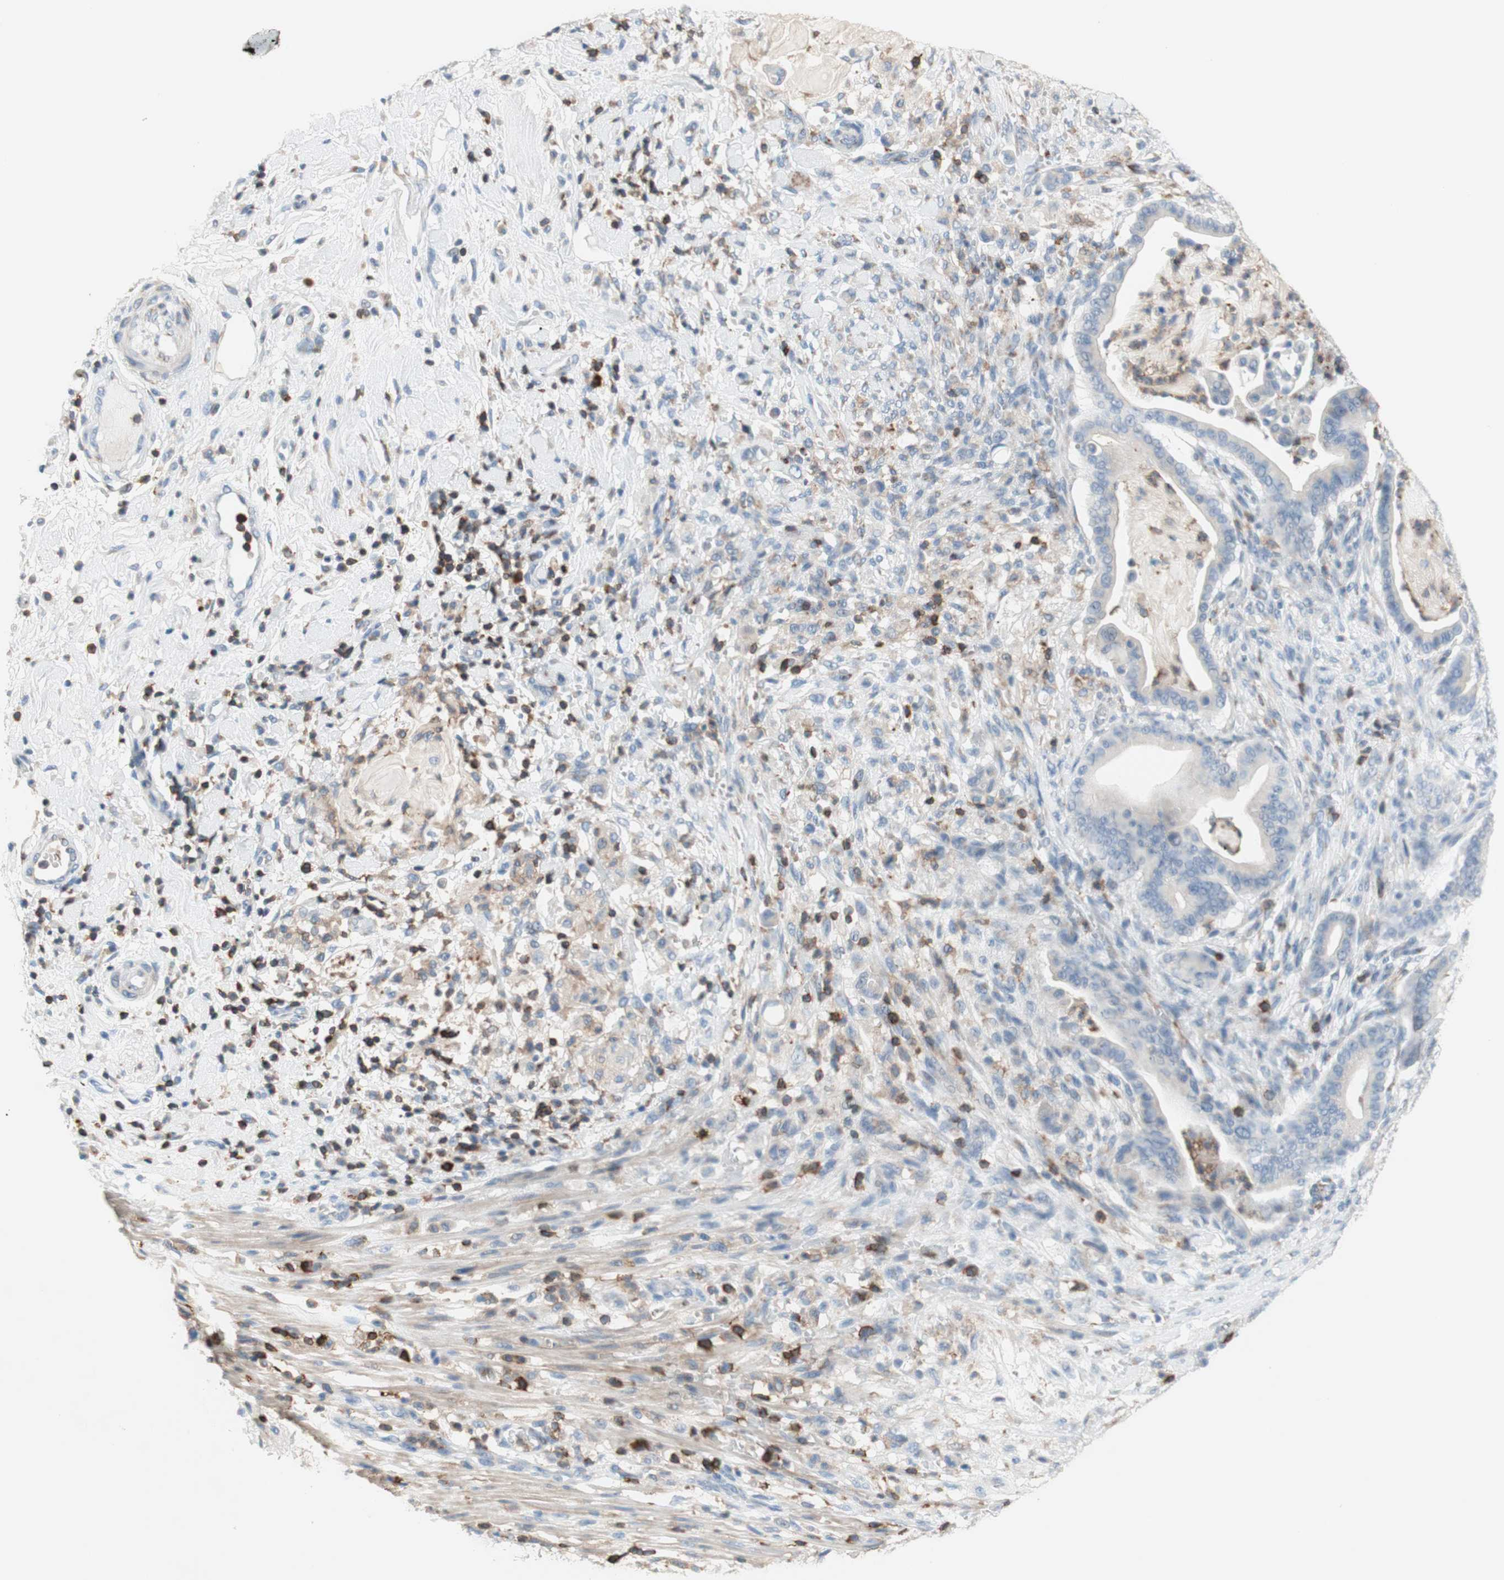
{"staining": {"intensity": "negative", "quantity": "none", "location": "none"}, "tissue": "pancreatic cancer", "cell_type": "Tumor cells", "image_type": "cancer", "snomed": [{"axis": "morphology", "description": "Adenocarcinoma, NOS"}, {"axis": "topography", "description": "Pancreas"}], "caption": "Tumor cells are negative for brown protein staining in pancreatic adenocarcinoma.", "gene": "SPINK6", "patient": {"sex": "male", "age": 63}}